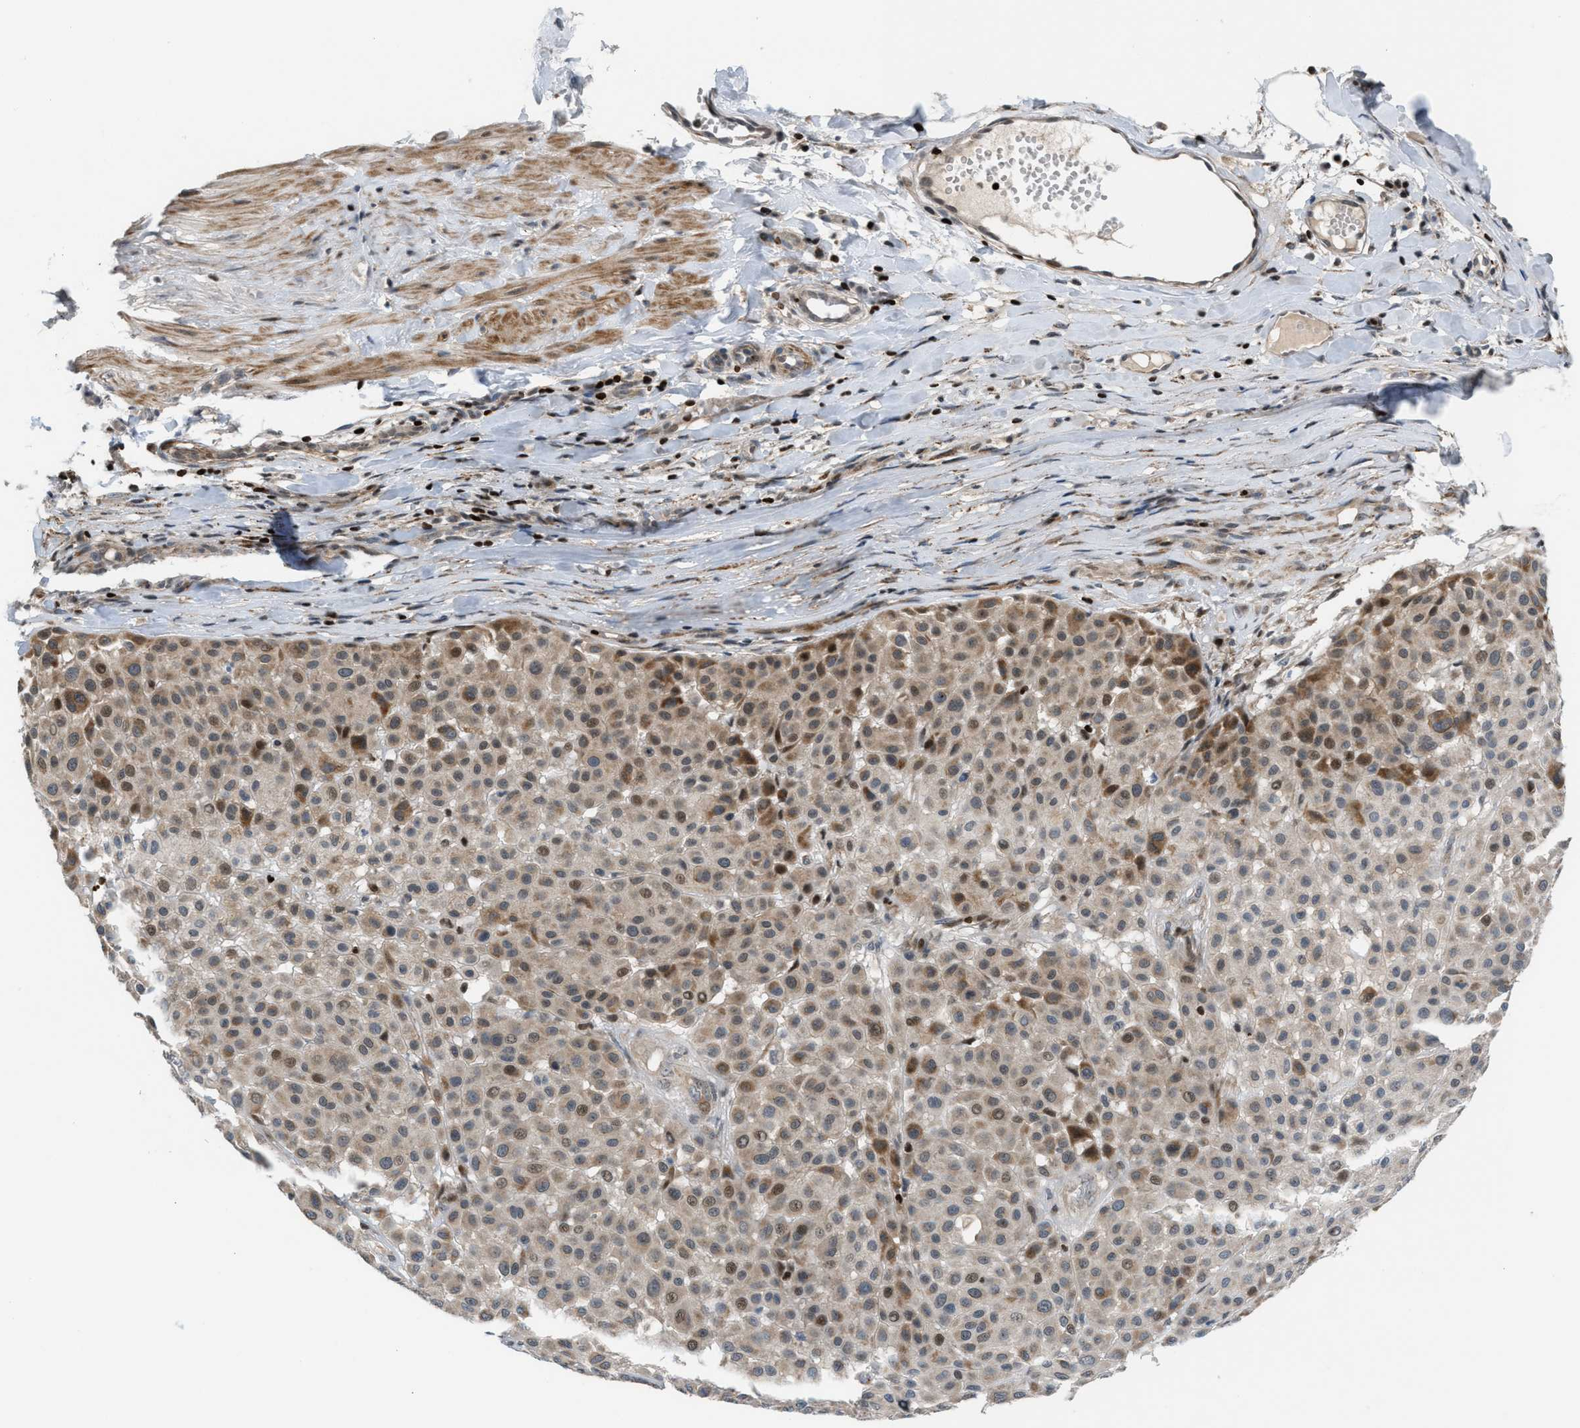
{"staining": {"intensity": "weak", "quantity": ">75%", "location": "cytoplasmic/membranous"}, "tissue": "melanoma", "cell_type": "Tumor cells", "image_type": "cancer", "snomed": [{"axis": "morphology", "description": "Malignant melanoma, Metastatic site"}, {"axis": "topography", "description": "Soft tissue"}], "caption": "A micrograph of malignant melanoma (metastatic site) stained for a protein exhibits weak cytoplasmic/membranous brown staining in tumor cells.", "gene": "ZNF276", "patient": {"sex": "male", "age": 41}}